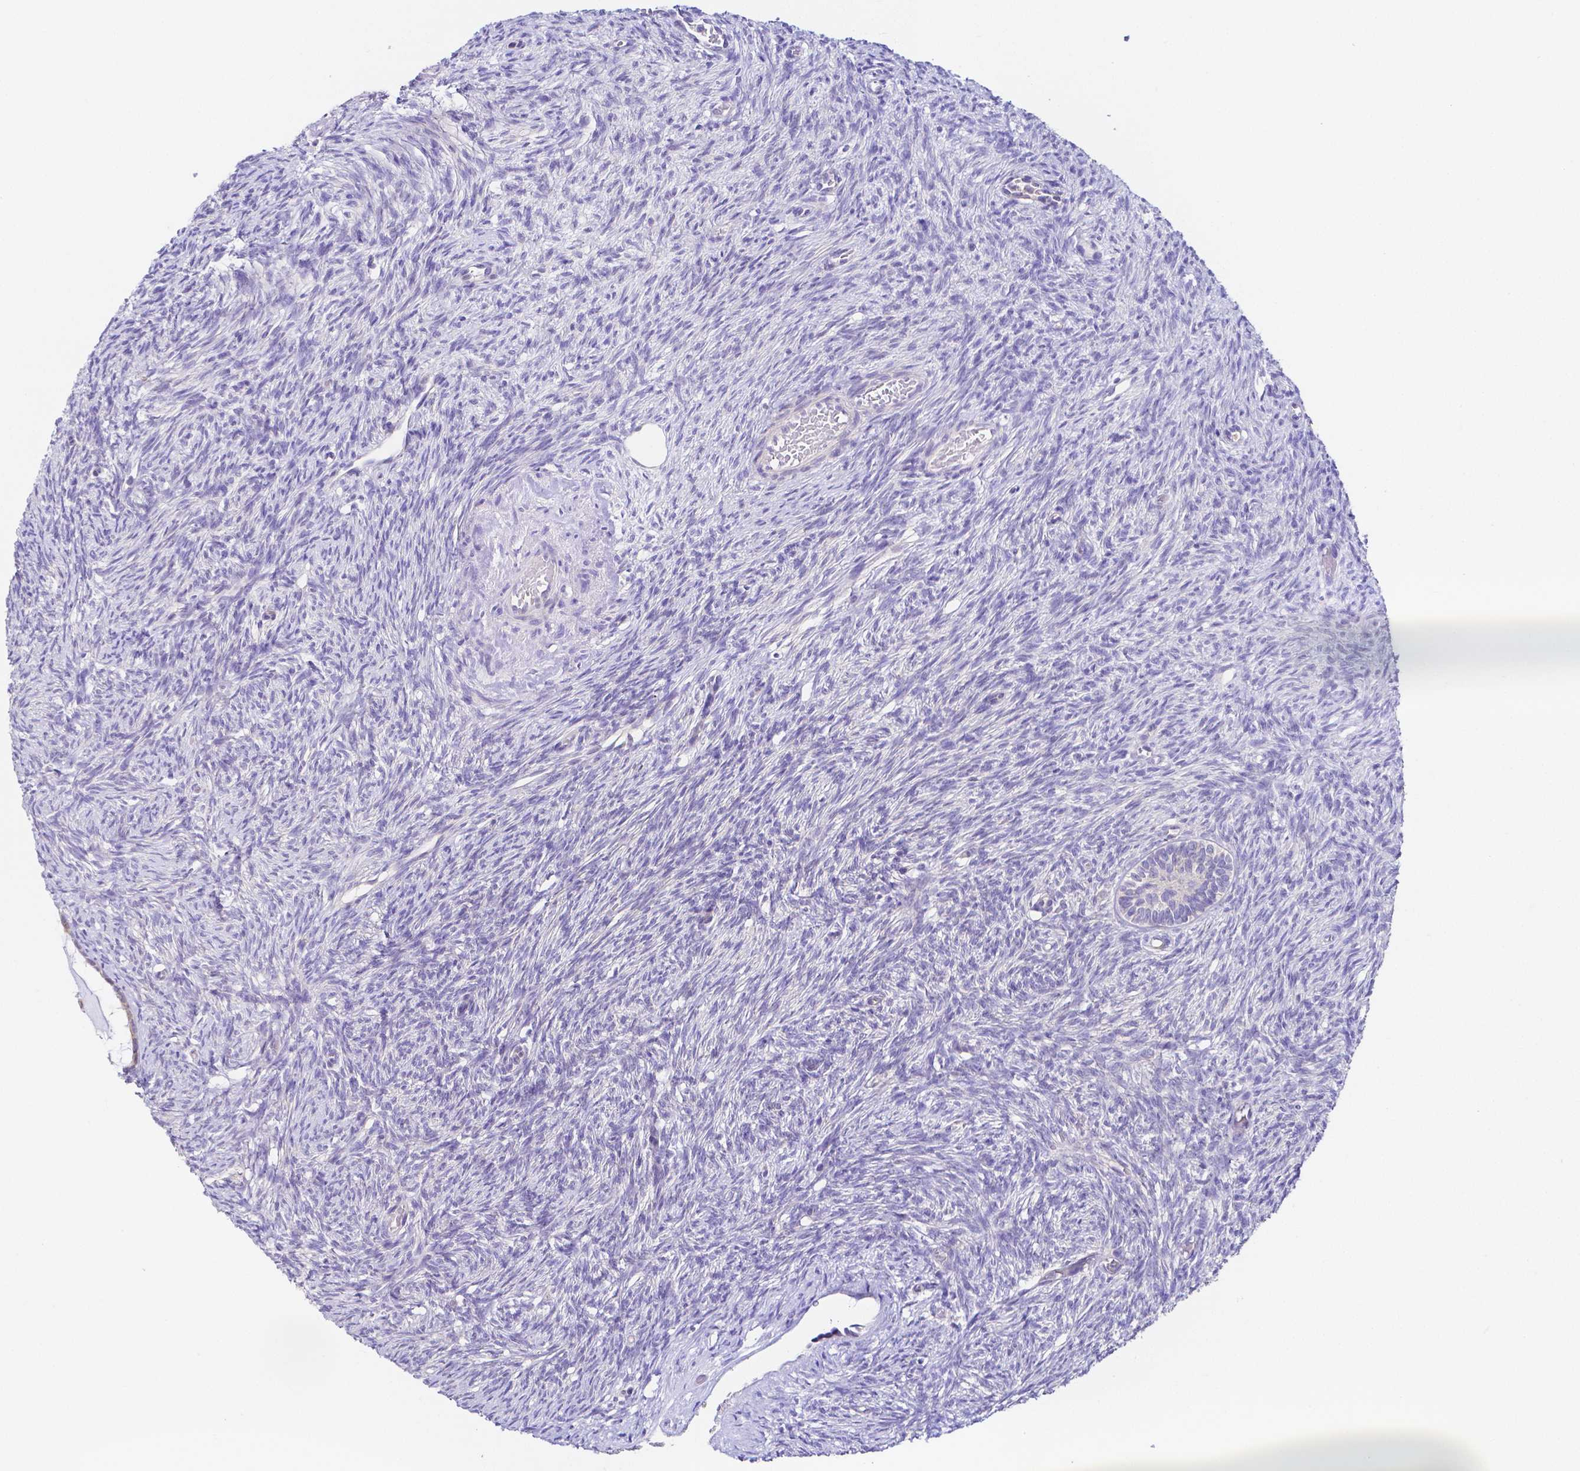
{"staining": {"intensity": "negative", "quantity": "none", "location": "none"}, "tissue": "ovary", "cell_type": "Follicle cells", "image_type": "normal", "snomed": [{"axis": "morphology", "description": "Normal tissue, NOS"}, {"axis": "topography", "description": "Ovary"}], "caption": "This is an IHC micrograph of benign human ovary. There is no positivity in follicle cells.", "gene": "PKP3", "patient": {"sex": "female", "age": 33}}